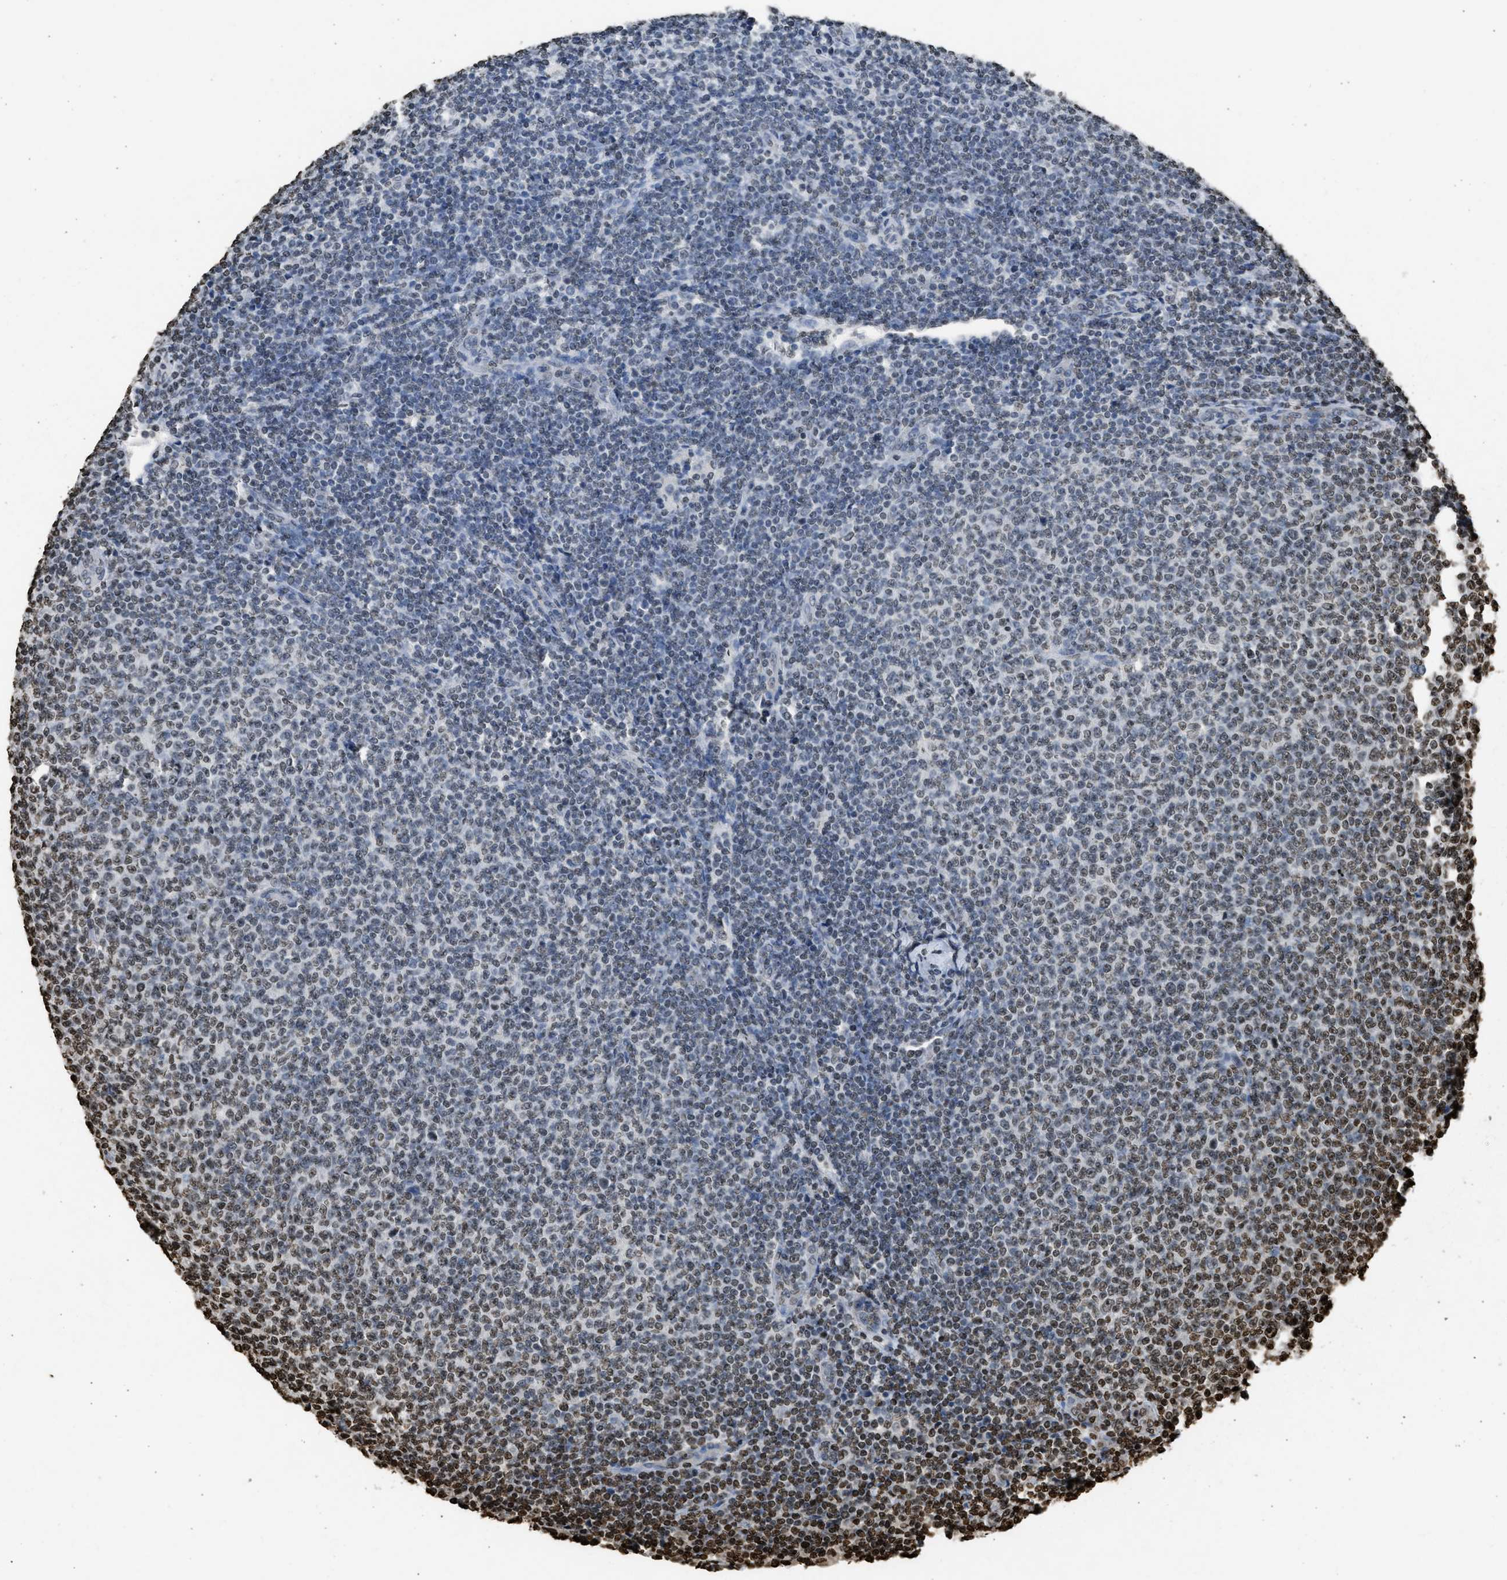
{"staining": {"intensity": "weak", "quantity": "25%-75%", "location": "nuclear"}, "tissue": "lymphoma", "cell_type": "Tumor cells", "image_type": "cancer", "snomed": [{"axis": "morphology", "description": "Malignant lymphoma, non-Hodgkin's type, Low grade"}, {"axis": "topography", "description": "Lymph node"}], "caption": "Lymphoma was stained to show a protein in brown. There is low levels of weak nuclear positivity in about 25%-75% of tumor cells. (DAB (3,3'-diaminobenzidine) IHC with brightfield microscopy, high magnification).", "gene": "RRAGC", "patient": {"sex": "male", "age": 66}}